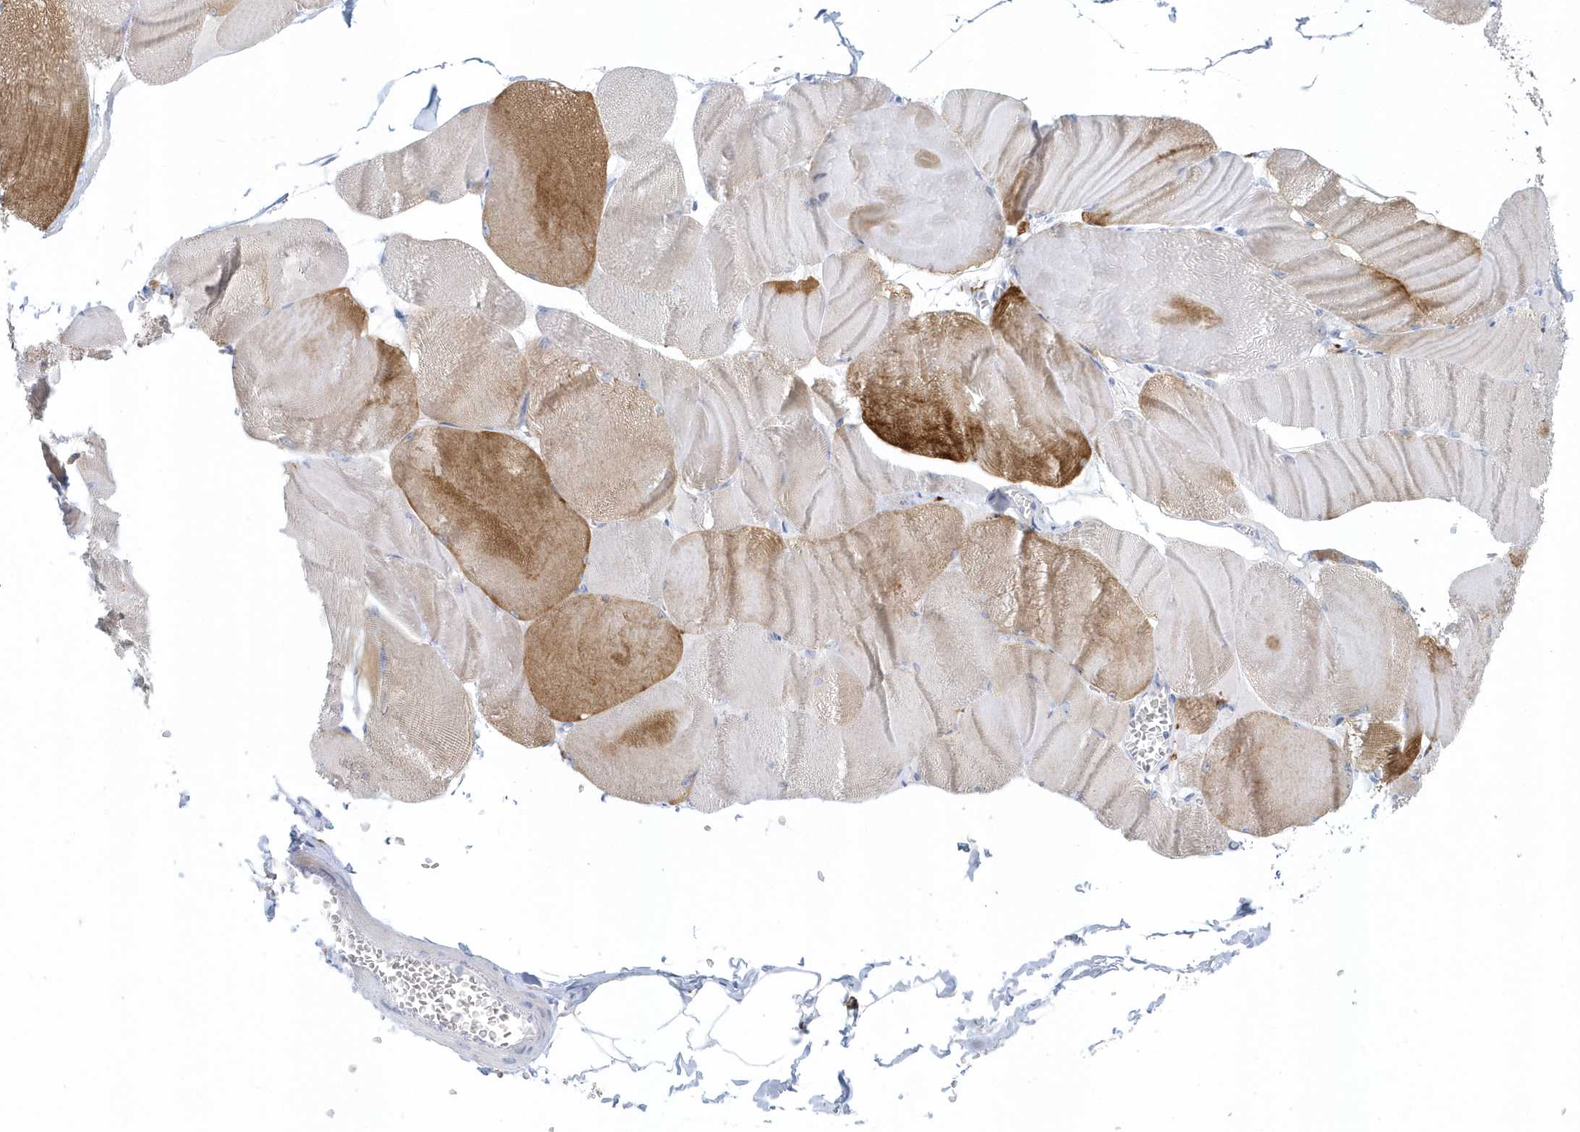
{"staining": {"intensity": "moderate", "quantity": "<25%", "location": "cytoplasmic/membranous"}, "tissue": "skeletal muscle", "cell_type": "Myocytes", "image_type": "normal", "snomed": [{"axis": "morphology", "description": "Normal tissue, NOS"}, {"axis": "morphology", "description": "Basal cell carcinoma"}, {"axis": "topography", "description": "Skeletal muscle"}], "caption": "Immunohistochemical staining of benign human skeletal muscle demonstrates moderate cytoplasmic/membranous protein positivity in approximately <25% of myocytes. (DAB (3,3'-diaminobenzidine) = brown stain, brightfield microscopy at high magnification).", "gene": "FAM98A", "patient": {"sex": "female", "age": 64}}